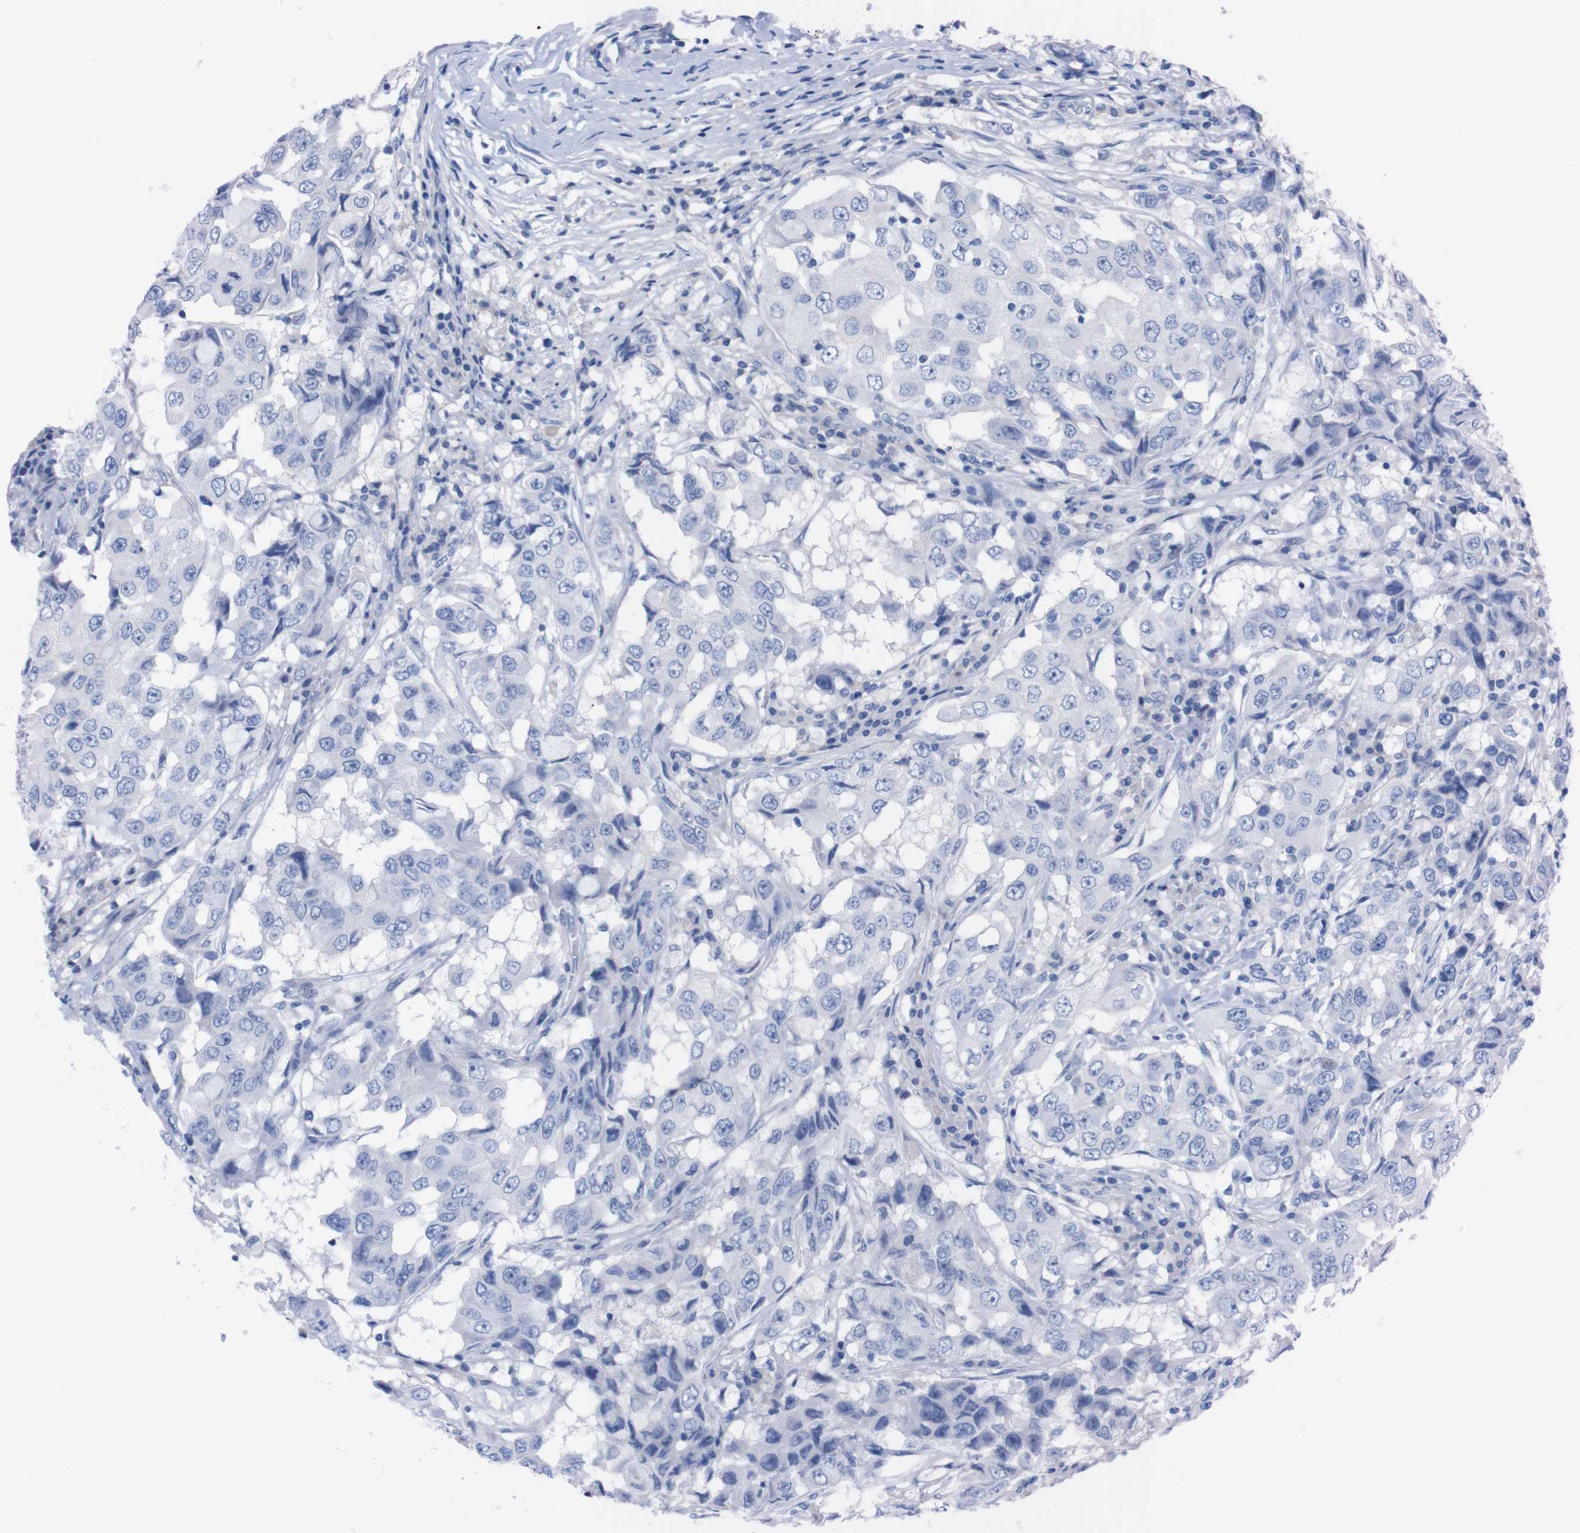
{"staining": {"intensity": "negative", "quantity": "none", "location": "none"}, "tissue": "breast cancer", "cell_type": "Tumor cells", "image_type": "cancer", "snomed": [{"axis": "morphology", "description": "Duct carcinoma"}, {"axis": "topography", "description": "Breast"}], "caption": "A micrograph of breast cancer (infiltrating ductal carcinoma) stained for a protein shows no brown staining in tumor cells. Brightfield microscopy of immunohistochemistry (IHC) stained with DAB (brown) and hematoxylin (blue), captured at high magnification.", "gene": "TMEM243", "patient": {"sex": "female", "age": 27}}